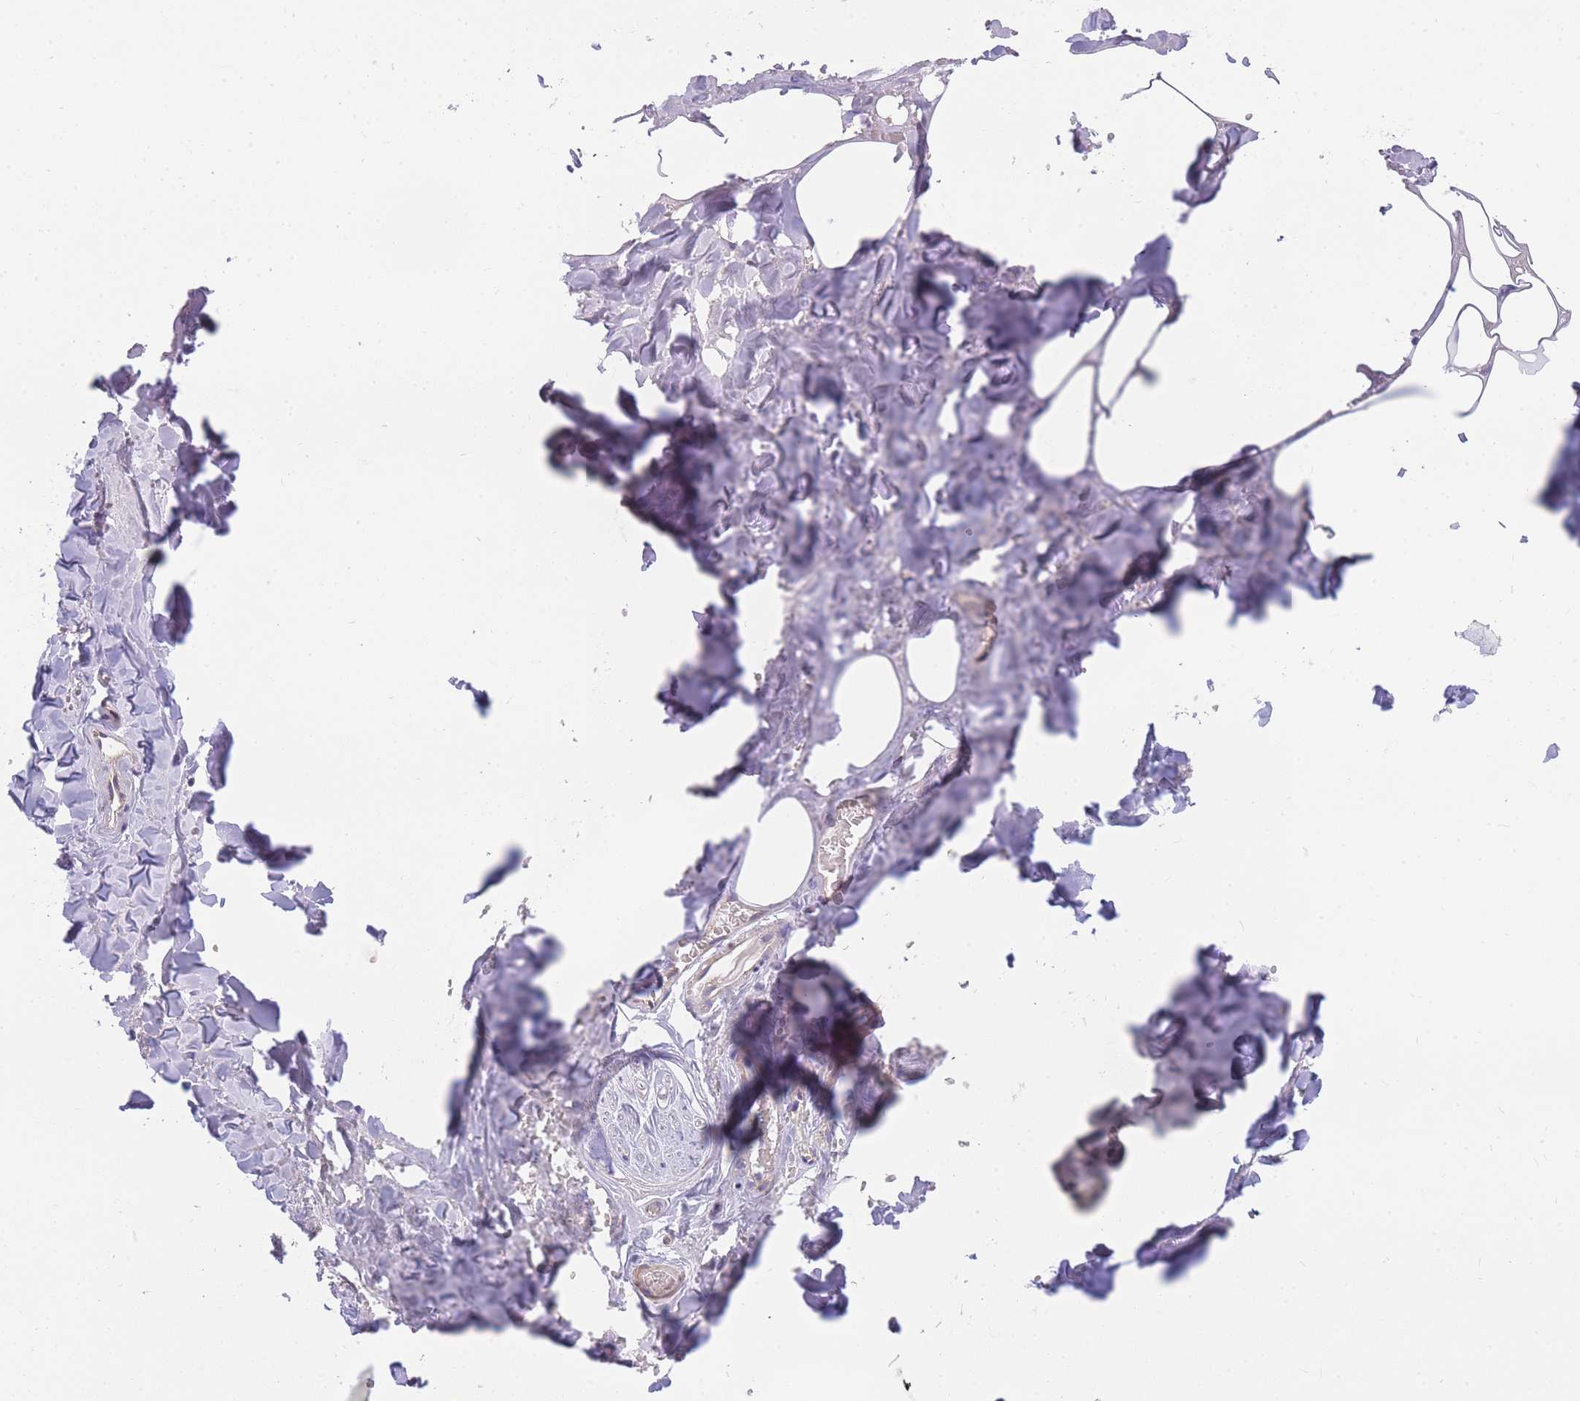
{"staining": {"intensity": "negative", "quantity": "none", "location": "none"}, "tissue": "adipose tissue", "cell_type": "Adipocytes", "image_type": "normal", "snomed": [{"axis": "morphology", "description": "Normal tissue, NOS"}, {"axis": "topography", "description": "Salivary gland"}, {"axis": "topography", "description": "Peripheral nerve tissue"}], "caption": "Adipocytes are negative for protein expression in unremarkable human adipose tissue. (DAB (3,3'-diaminobenzidine) immunohistochemistry visualized using brightfield microscopy, high magnification).", "gene": "ENSG00000276345", "patient": {"sex": "male", "age": 38}}